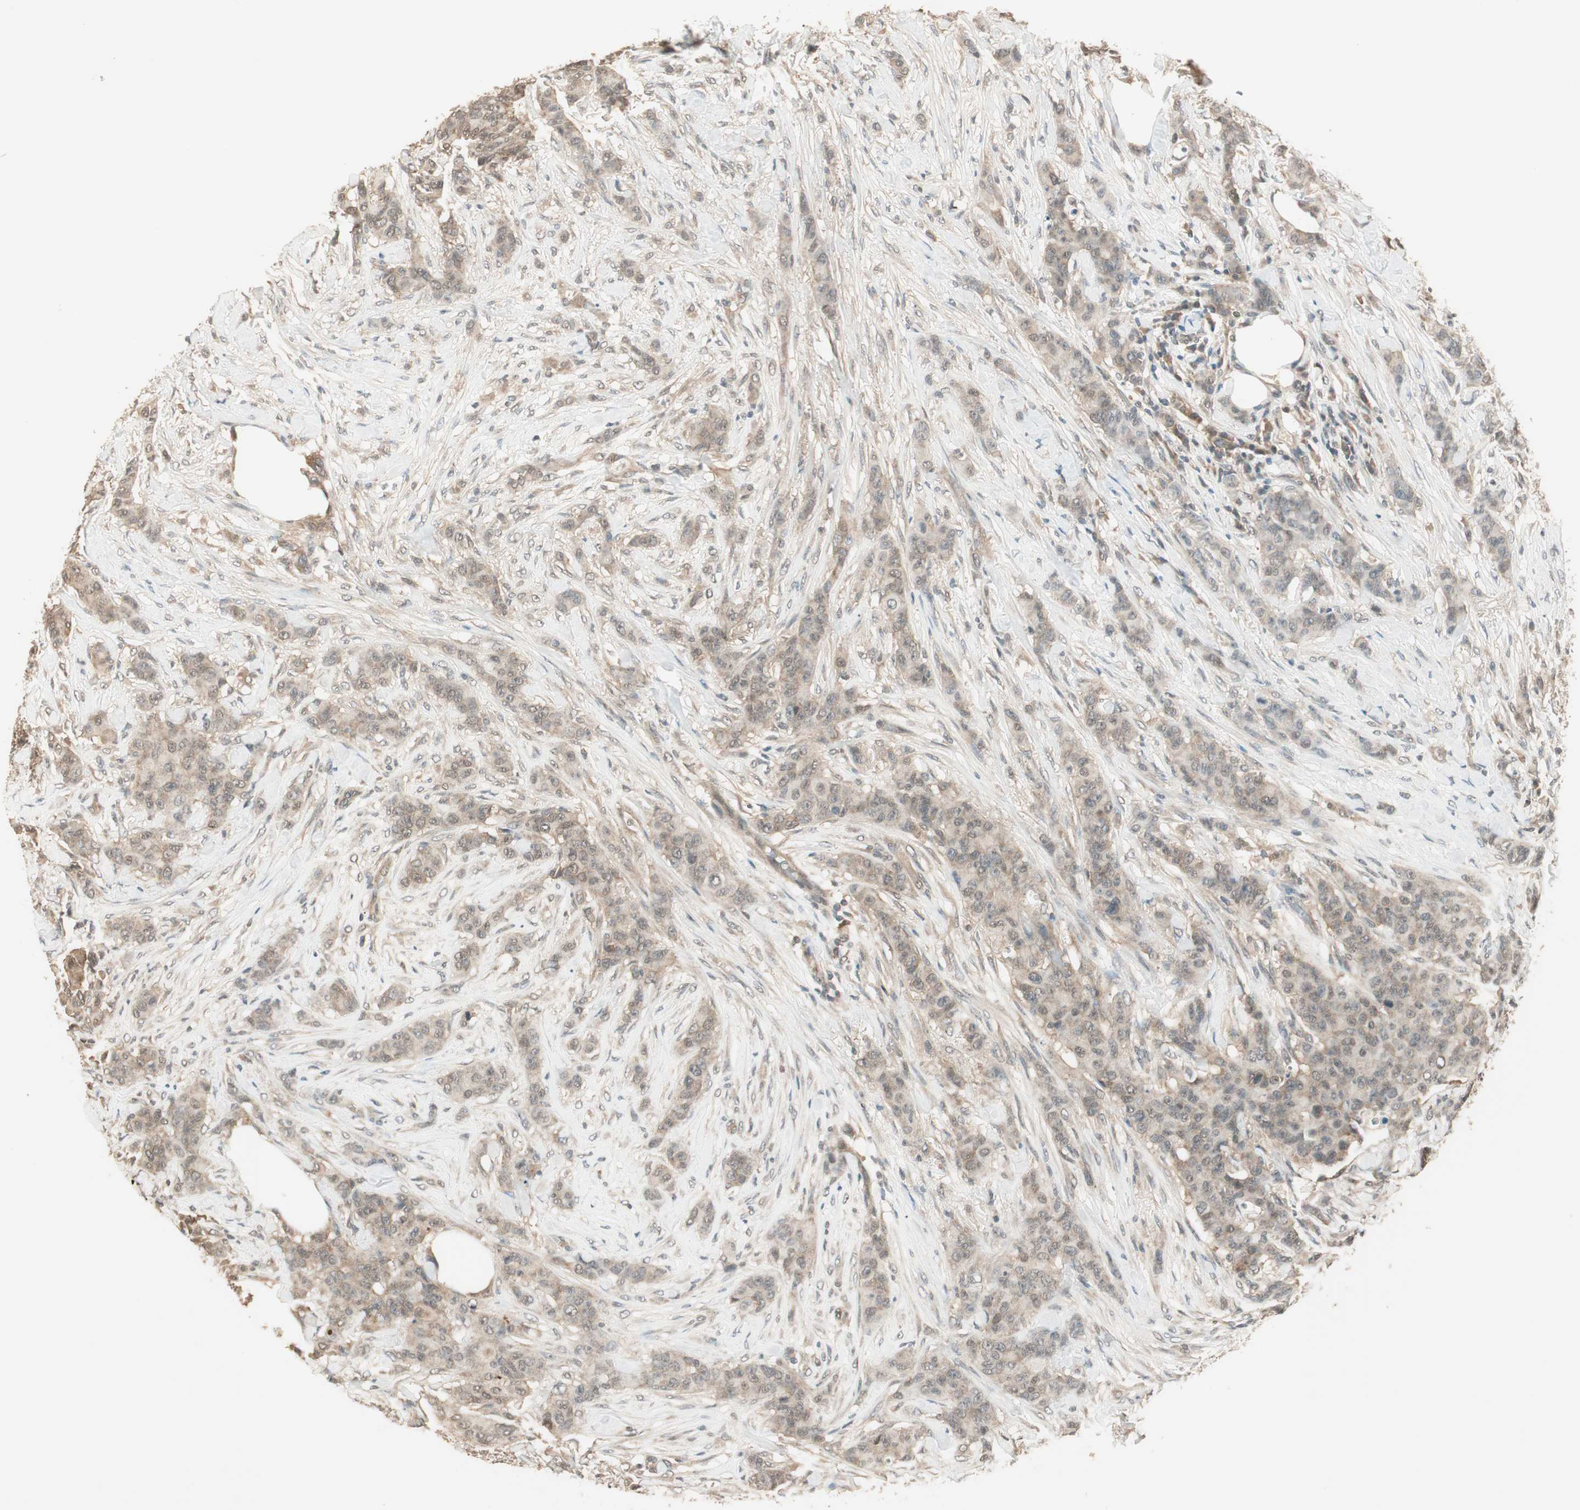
{"staining": {"intensity": "weak", "quantity": ">75%", "location": "cytoplasmic/membranous"}, "tissue": "breast cancer", "cell_type": "Tumor cells", "image_type": "cancer", "snomed": [{"axis": "morphology", "description": "Duct carcinoma"}, {"axis": "topography", "description": "Breast"}], "caption": "Breast cancer (intraductal carcinoma) was stained to show a protein in brown. There is low levels of weak cytoplasmic/membranous staining in about >75% of tumor cells.", "gene": "USP5", "patient": {"sex": "female", "age": 40}}